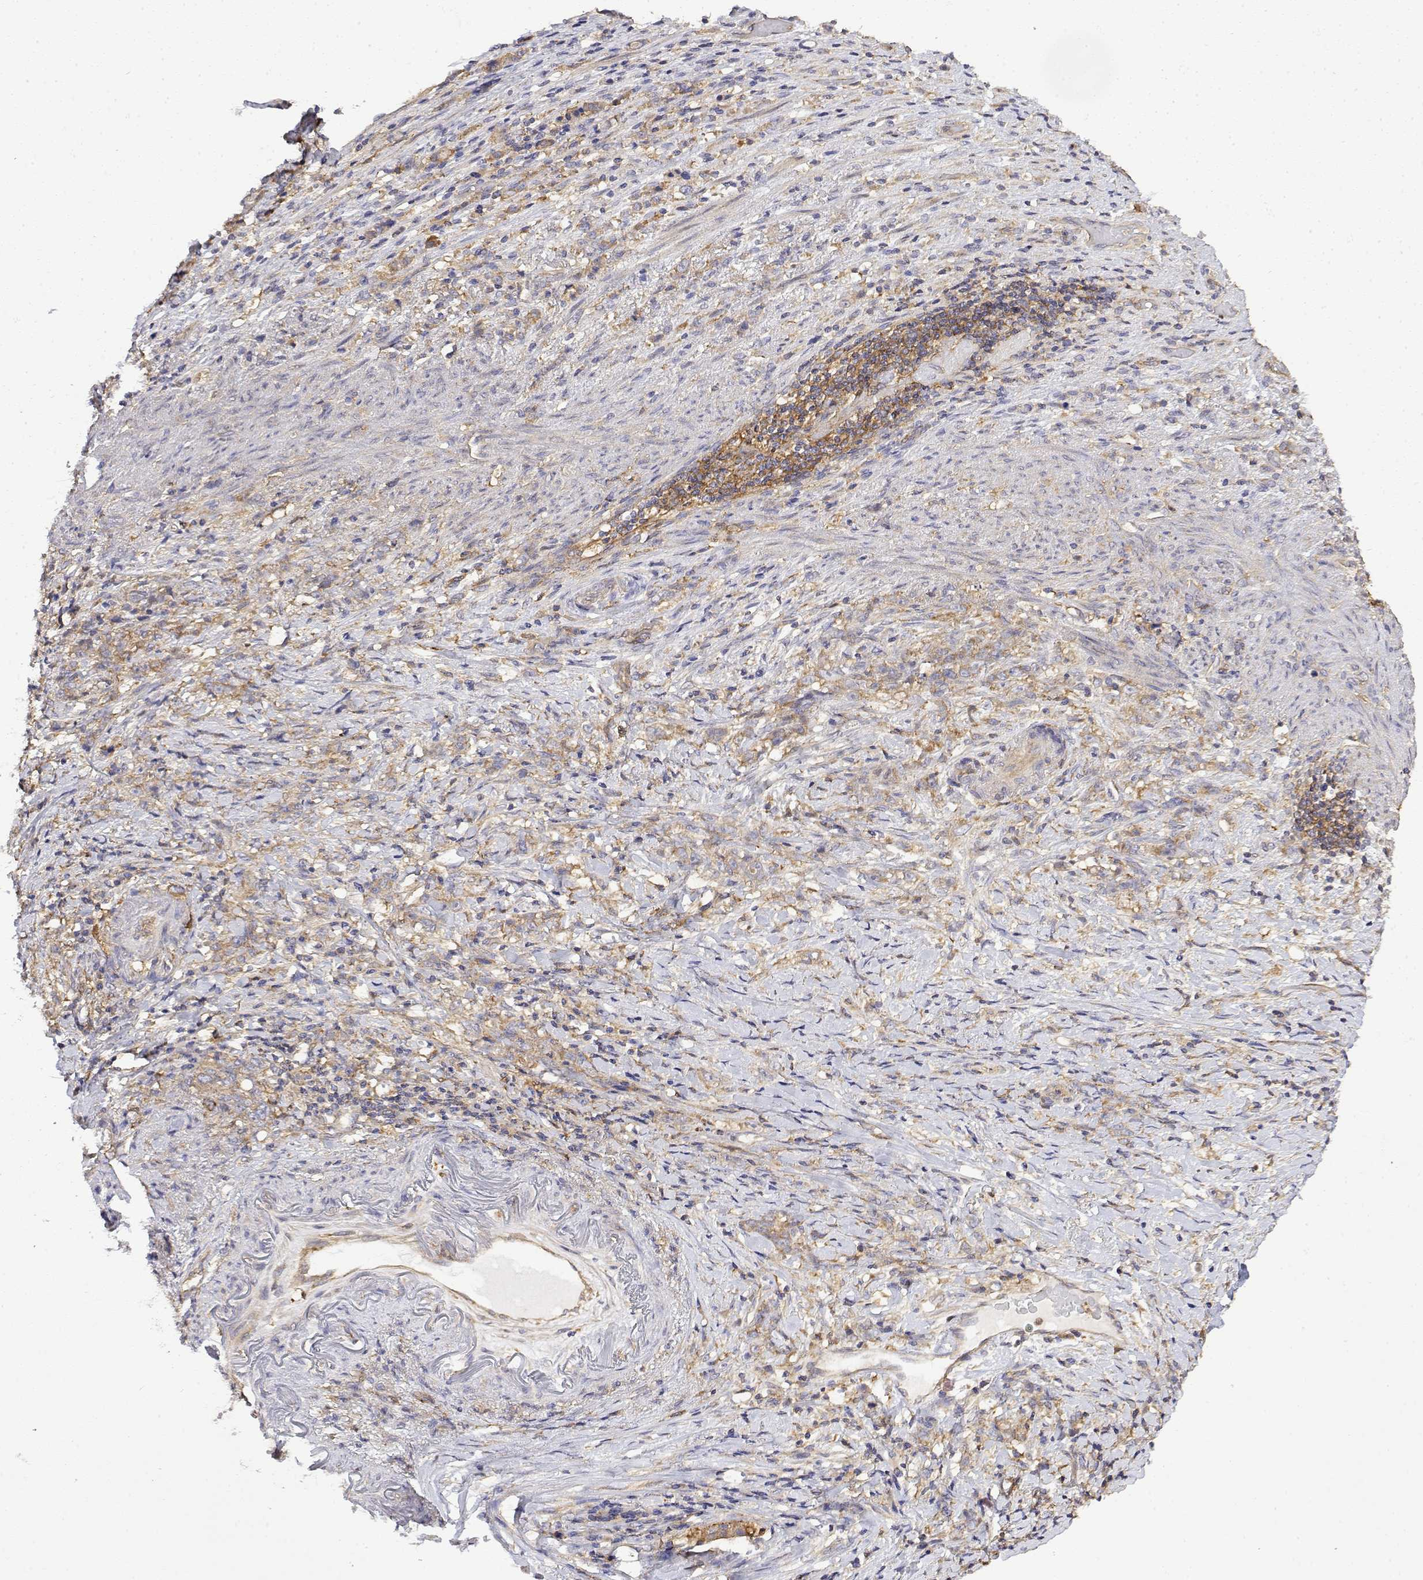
{"staining": {"intensity": "weak", "quantity": ">75%", "location": "cytoplasmic/membranous"}, "tissue": "stomach cancer", "cell_type": "Tumor cells", "image_type": "cancer", "snomed": [{"axis": "morphology", "description": "Adenocarcinoma, NOS"}, {"axis": "topography", "description": "Stomach, lower"}], "caption": "This is a histology image of immunohistochemistry staining of adenocarcinoma (stomach), which shows weak positivity in the cytoplasmic/membranous of tumor cells.", "gene": "PACSIN2", "patient": {"sex": "male", "age": 88}}